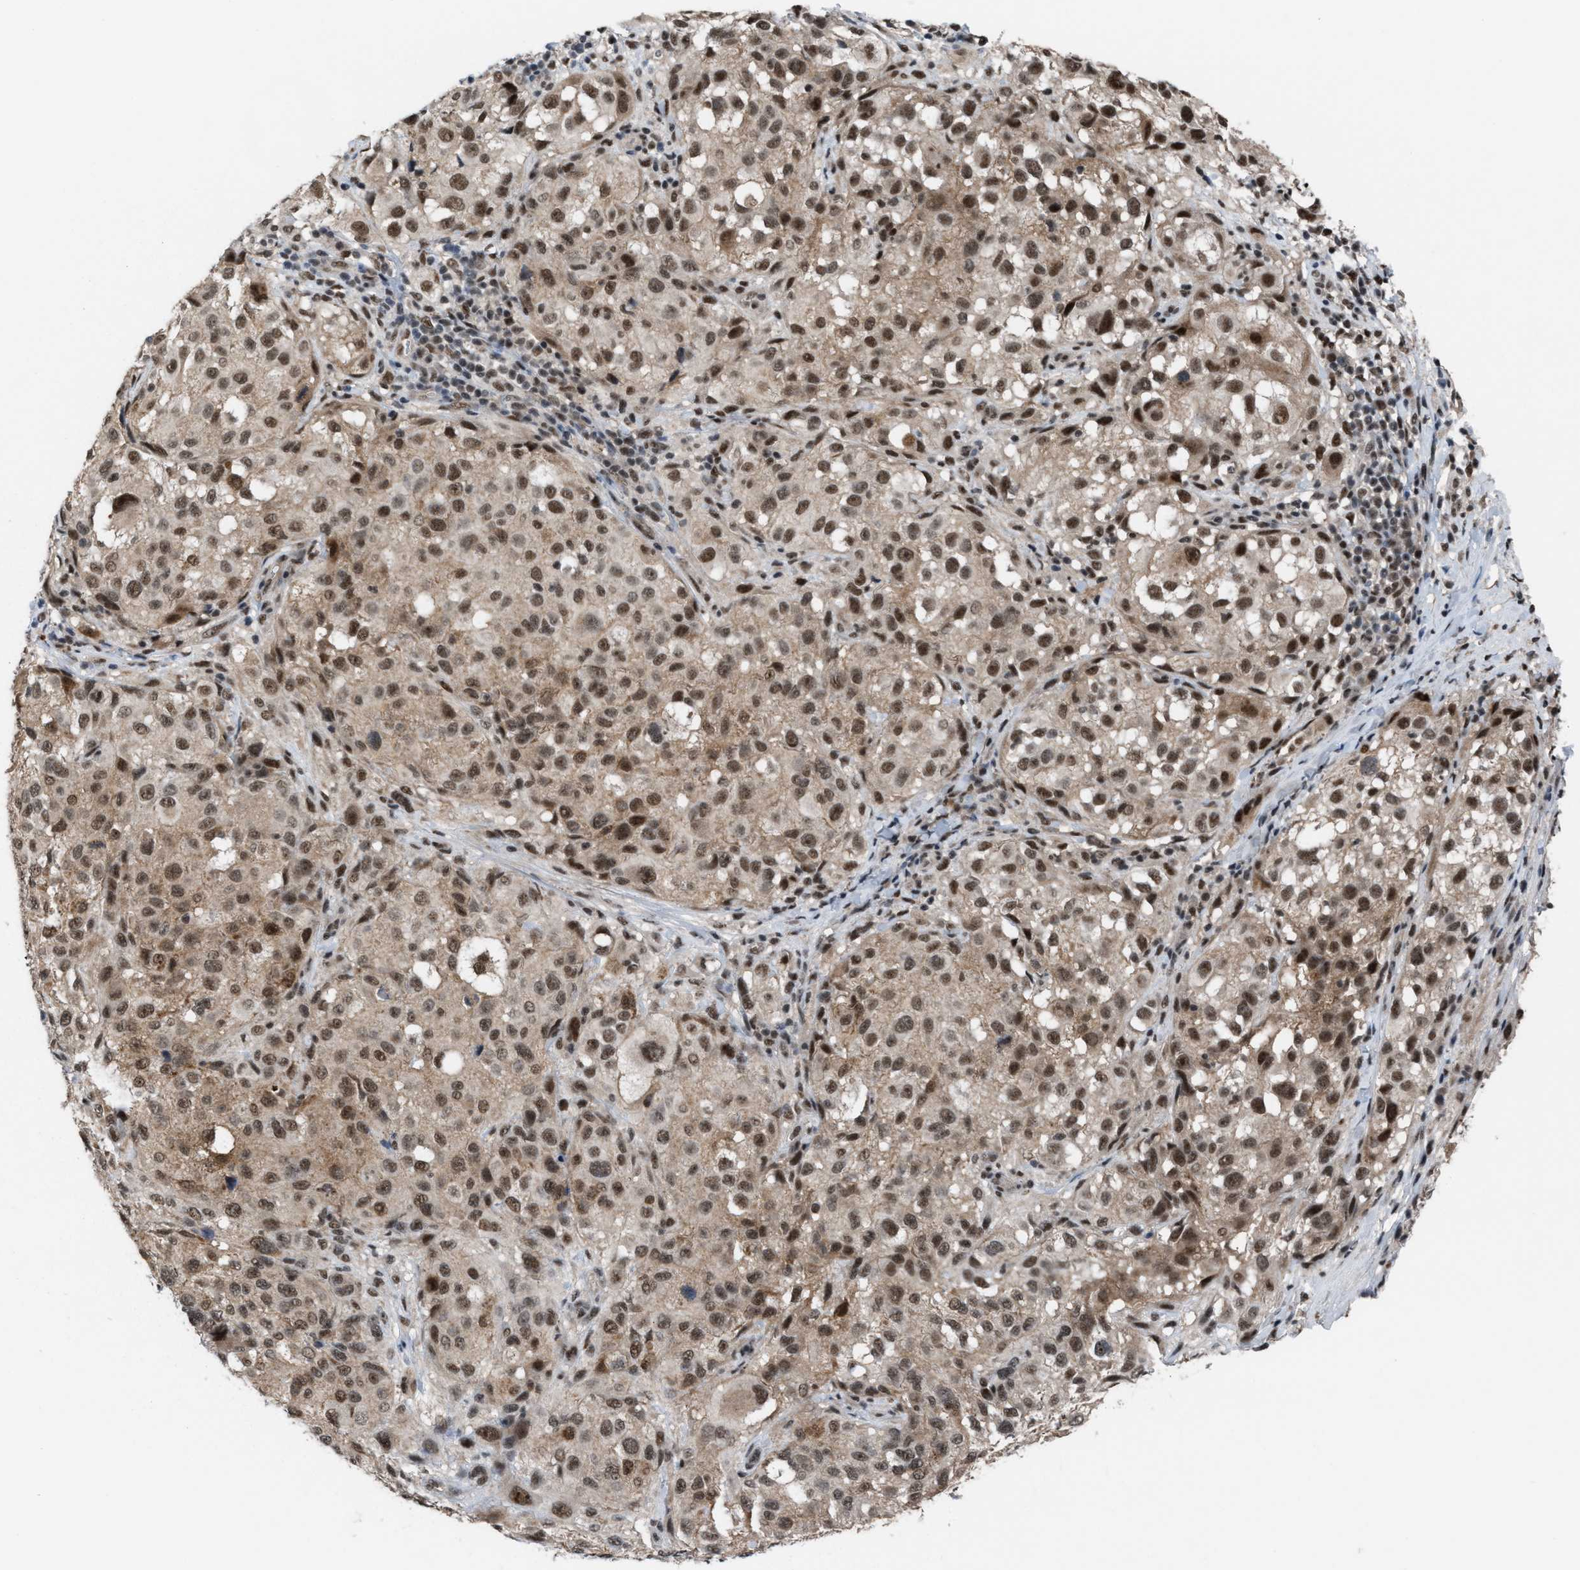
{"staining": {"intensity": "moderate", "quantity": ">75%", "location": "cytoplasmic/membranous,nuclear"}, "tissue": "melanoma", "cell_type": "Tumor cells", "image_type": "cancer", "snomed": [{"axis": "morphology", "description": "Necrosis, NOS"}, {"axis": "morphology", "description": "Malignant melanoma, NOS"}, {"axis": "topography", "description": "Skin"}], "caption": "Human melanoma stained for a protein (brown) demonstrates moderate cytoplasmic/membranous and nuclear positive expression in about >75% of tumor cells.", "gene": "PRPF4", "patient": {"sex": "female", "age": 87}}